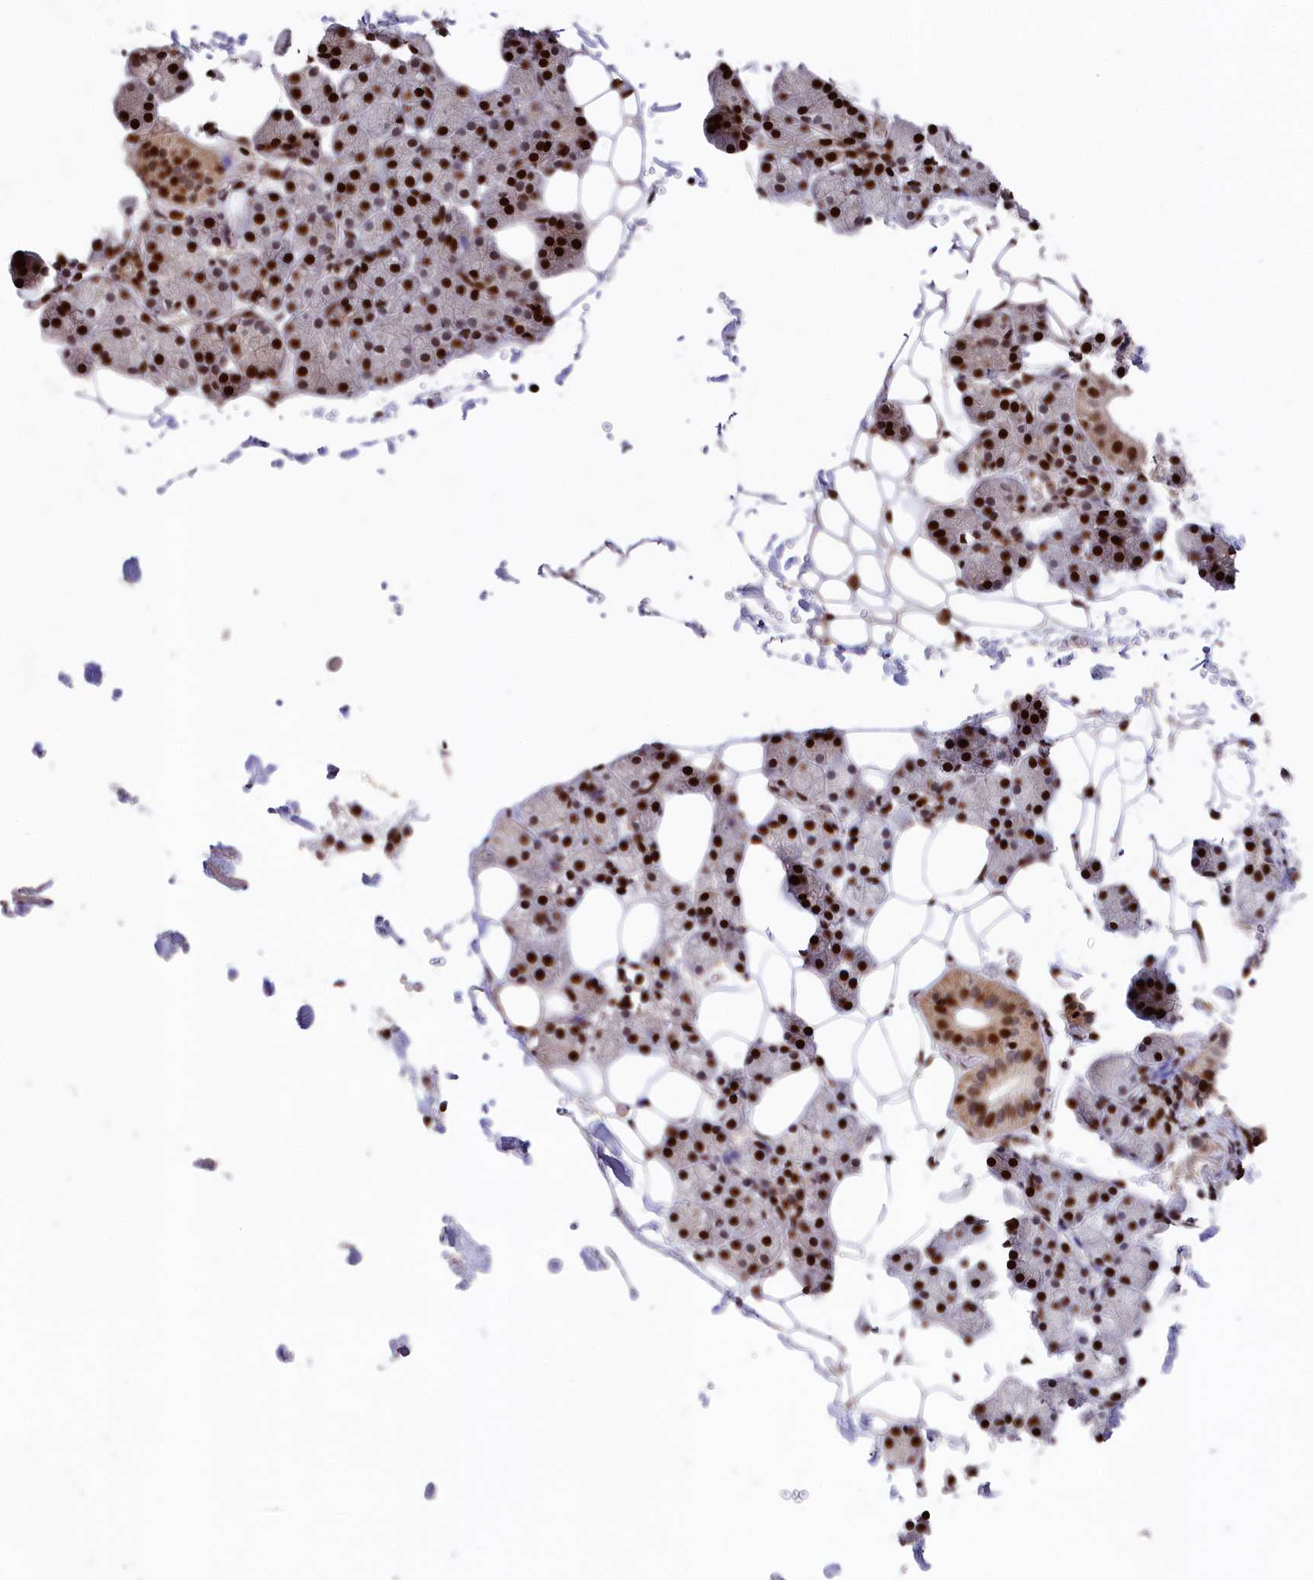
{"staining": {"intensity": "strong", "quantity": "25%-75%", "location": "cytoplasmic/membranous,nuclear"}, "tissue": "salivary gland", "cell_type": "Glandular cells", "image_type": "normal", "snomed": [{"axis": "morphology", "description": "Normal tissue, NOS"}, {"axis": "topography", "description": "Salivary gland"}], "caption": "The histopathology image shows immunohistochemical staining of unremarkable salivary gland. There is strong cytoplasmic/membranous,nuclear staining is appreciated in about 25%-75% of glandular cells. Using DAB (brown) and hematoxylin (blue) stains, captured at high magnification using brightfield microscopy.", "gene": "MCF2L2", "patient": {"sex": "female", "age": 33}}